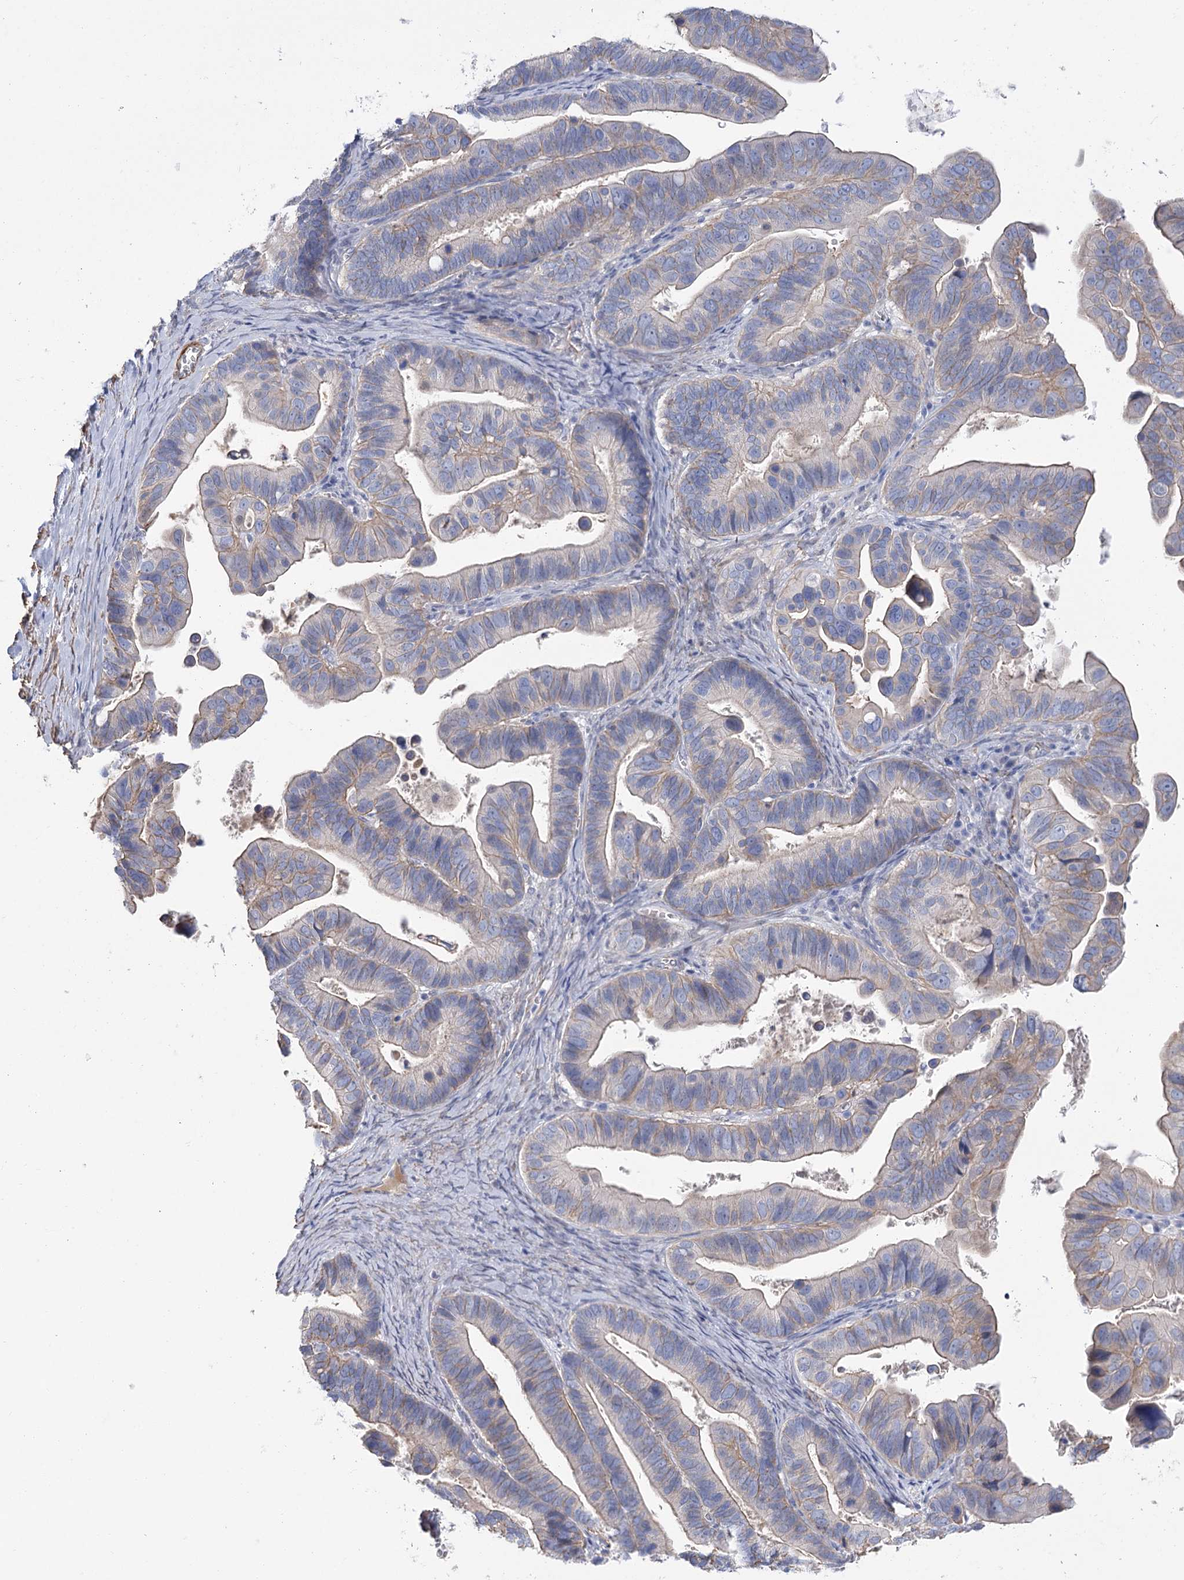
{"staining": {"intensity": "weak", "quantity": "25%-75%", "location": "cytoplasmic/membranous"}, "tissue": "ovarian cancer", "cell_type": "Tumor cells", "image_type": "cancer", "snomed": [{"axis": "morphology", "description": "Cystadenocarcinoma, serous, NOS"}, {"axis": "topography", "description": "Ovary"}], "caption": "IHC staining of serous cystadenocarcinoma (ovarian), which shows low levels of weak cytoplasmic/membranous expression in approximately 25%-75% of tumor cells indicating weak cytoplasmic/membranous protein expression. The staining was performed using DAB (brown) for protein detection and nuclei were counterstained in hematoxylin (blue).", "gene": "WASHC3", "patient": {"sex": "female", "age": 56}}